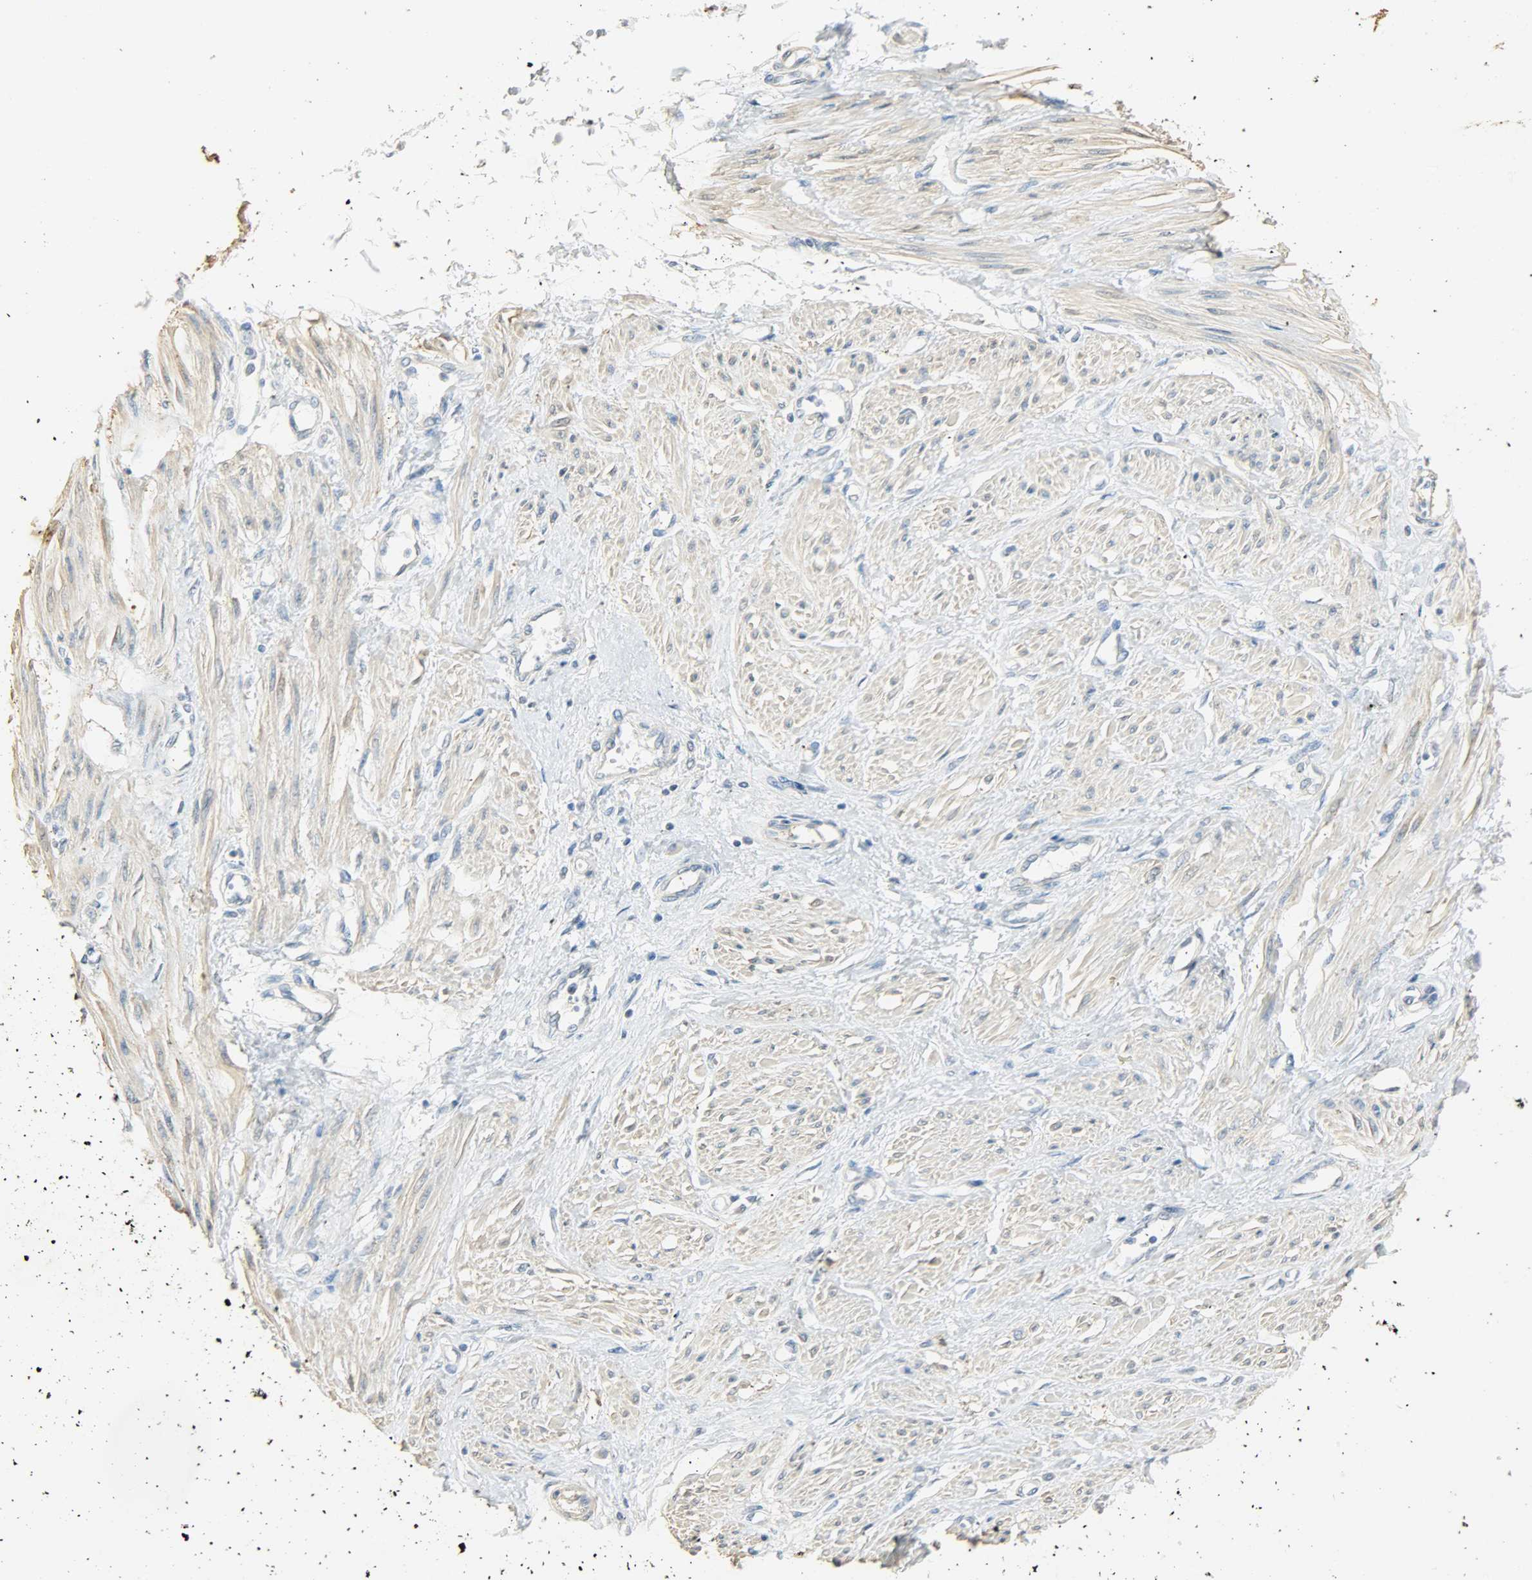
{"staining": {"intensity": "weak", "quantity": "25%-75%", "location": "cytoplasmic/membranous,nuclear"}, "tissue": "smooth muscle", "cell_type": "Smooth muscle cells", "image_type": "normal", "snomed": [{"axis": "morphology", "description": "Normal tissue, NOS"}, {"axis": "topography", "description": "Smooth muscle"}, {"axis": "topography", "description": "Uterus"}], "caption": "Protein expression by immunohistochemistry displays weak cytoplasmic/membranous,nuclear staining in about 25%-75% of smooth muscle cells in normal smooth muscle.", "gene": "USP13", "patient": {"sex": "female", "age": 39}}